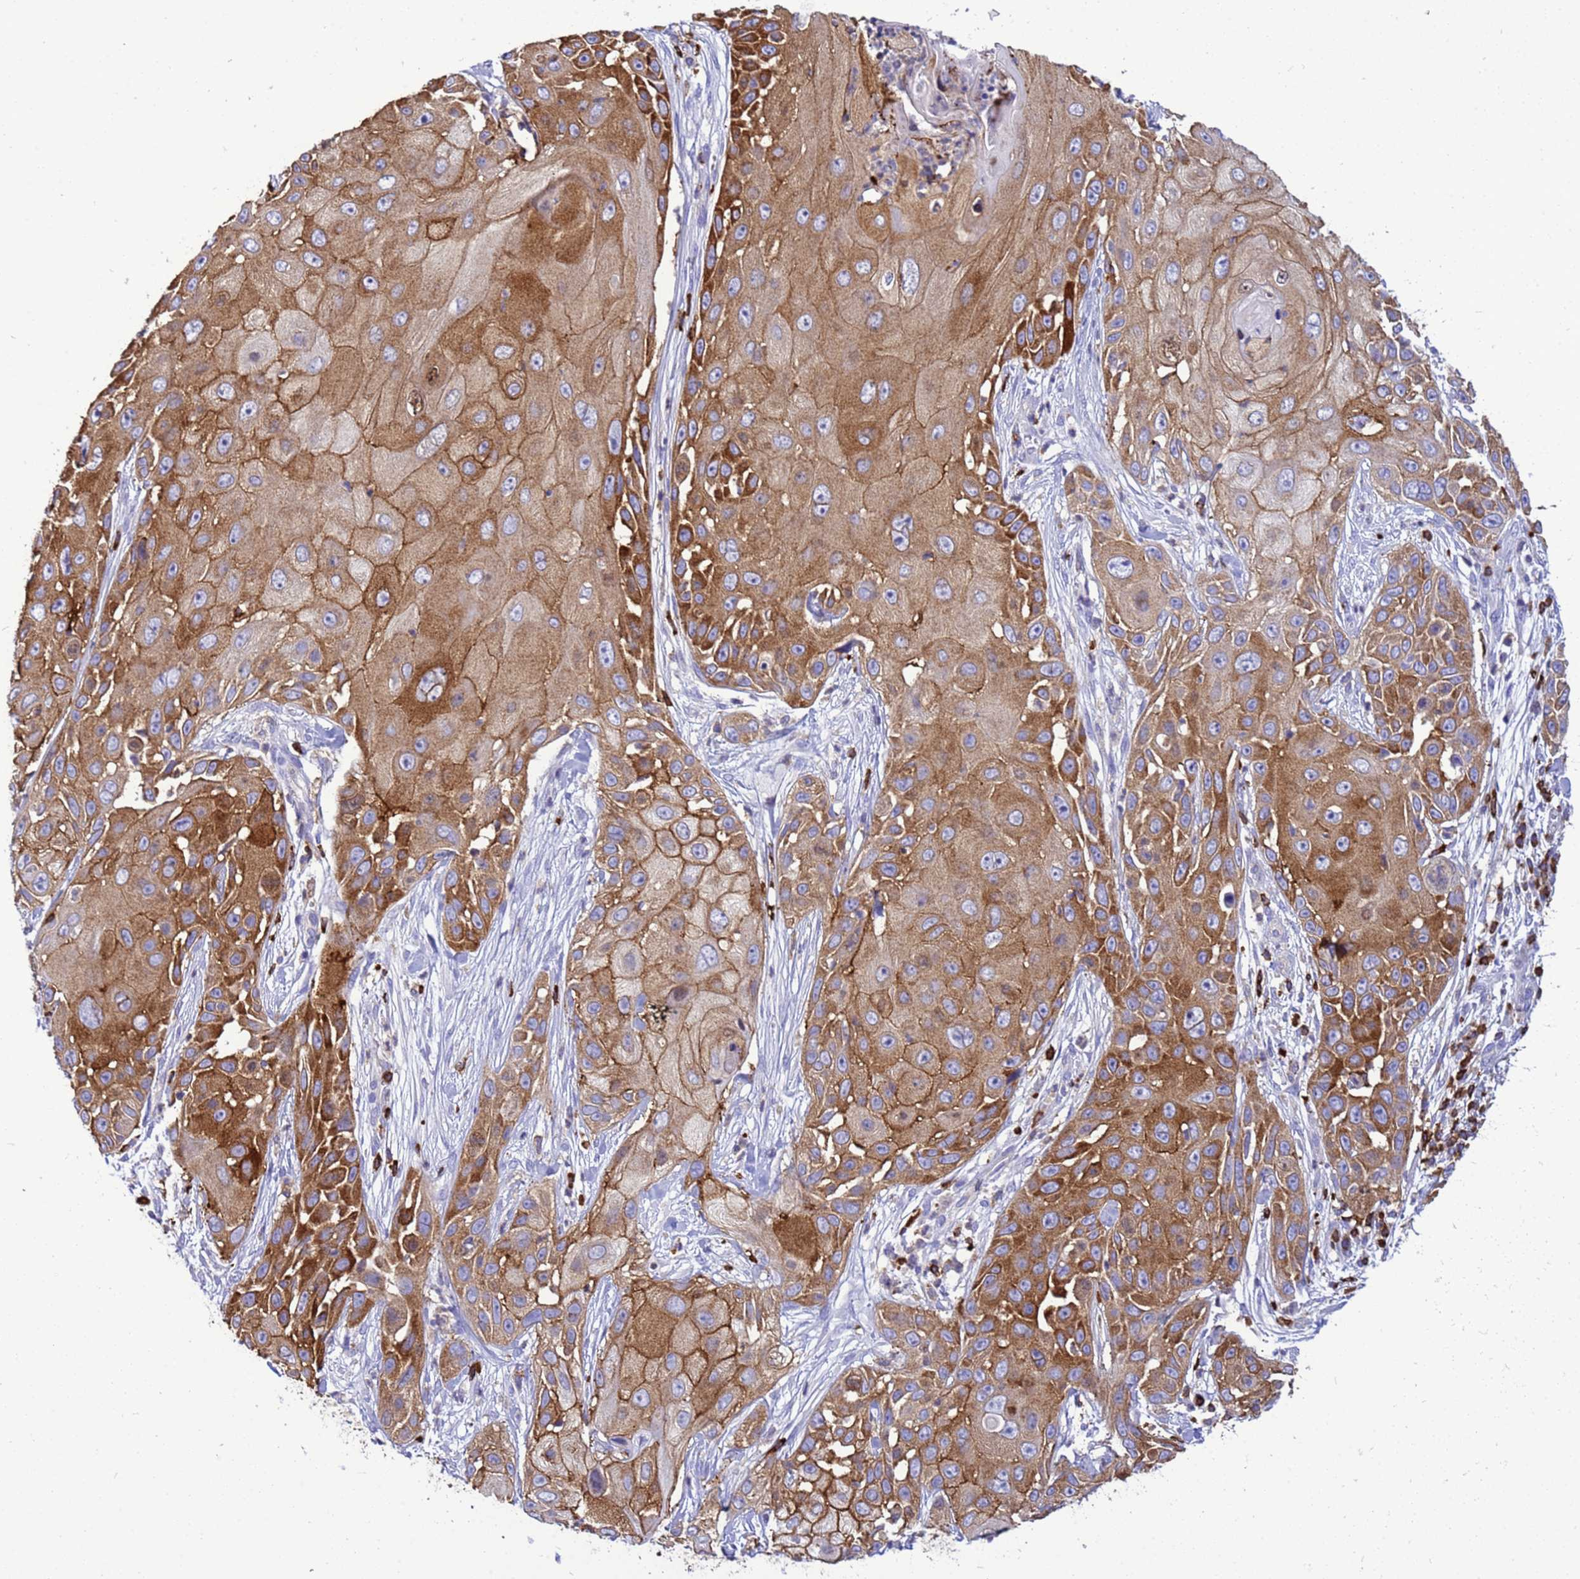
{"staining": {"intensity": "moderate", "quantity": ">75%", "location": "cytoplasmic/membranous"}, "tissue": "skin cancer", "cell_type": "Tumor cells", "image_type": "cancer", "snomed": [{"axis": "morphology", "description": "Squamous cell carcinoma, NOS"}, {"axis": "topography", "description": "Skin"}], "caption": "Skin squamous cell carcinoma stained for a protein (brown) exhibits moderate cytoplasmic/membranous positive positivity in approximately >75% of tumor cells.", "gene": "EZR", "patient": {"sex": "female", "age": 44}}